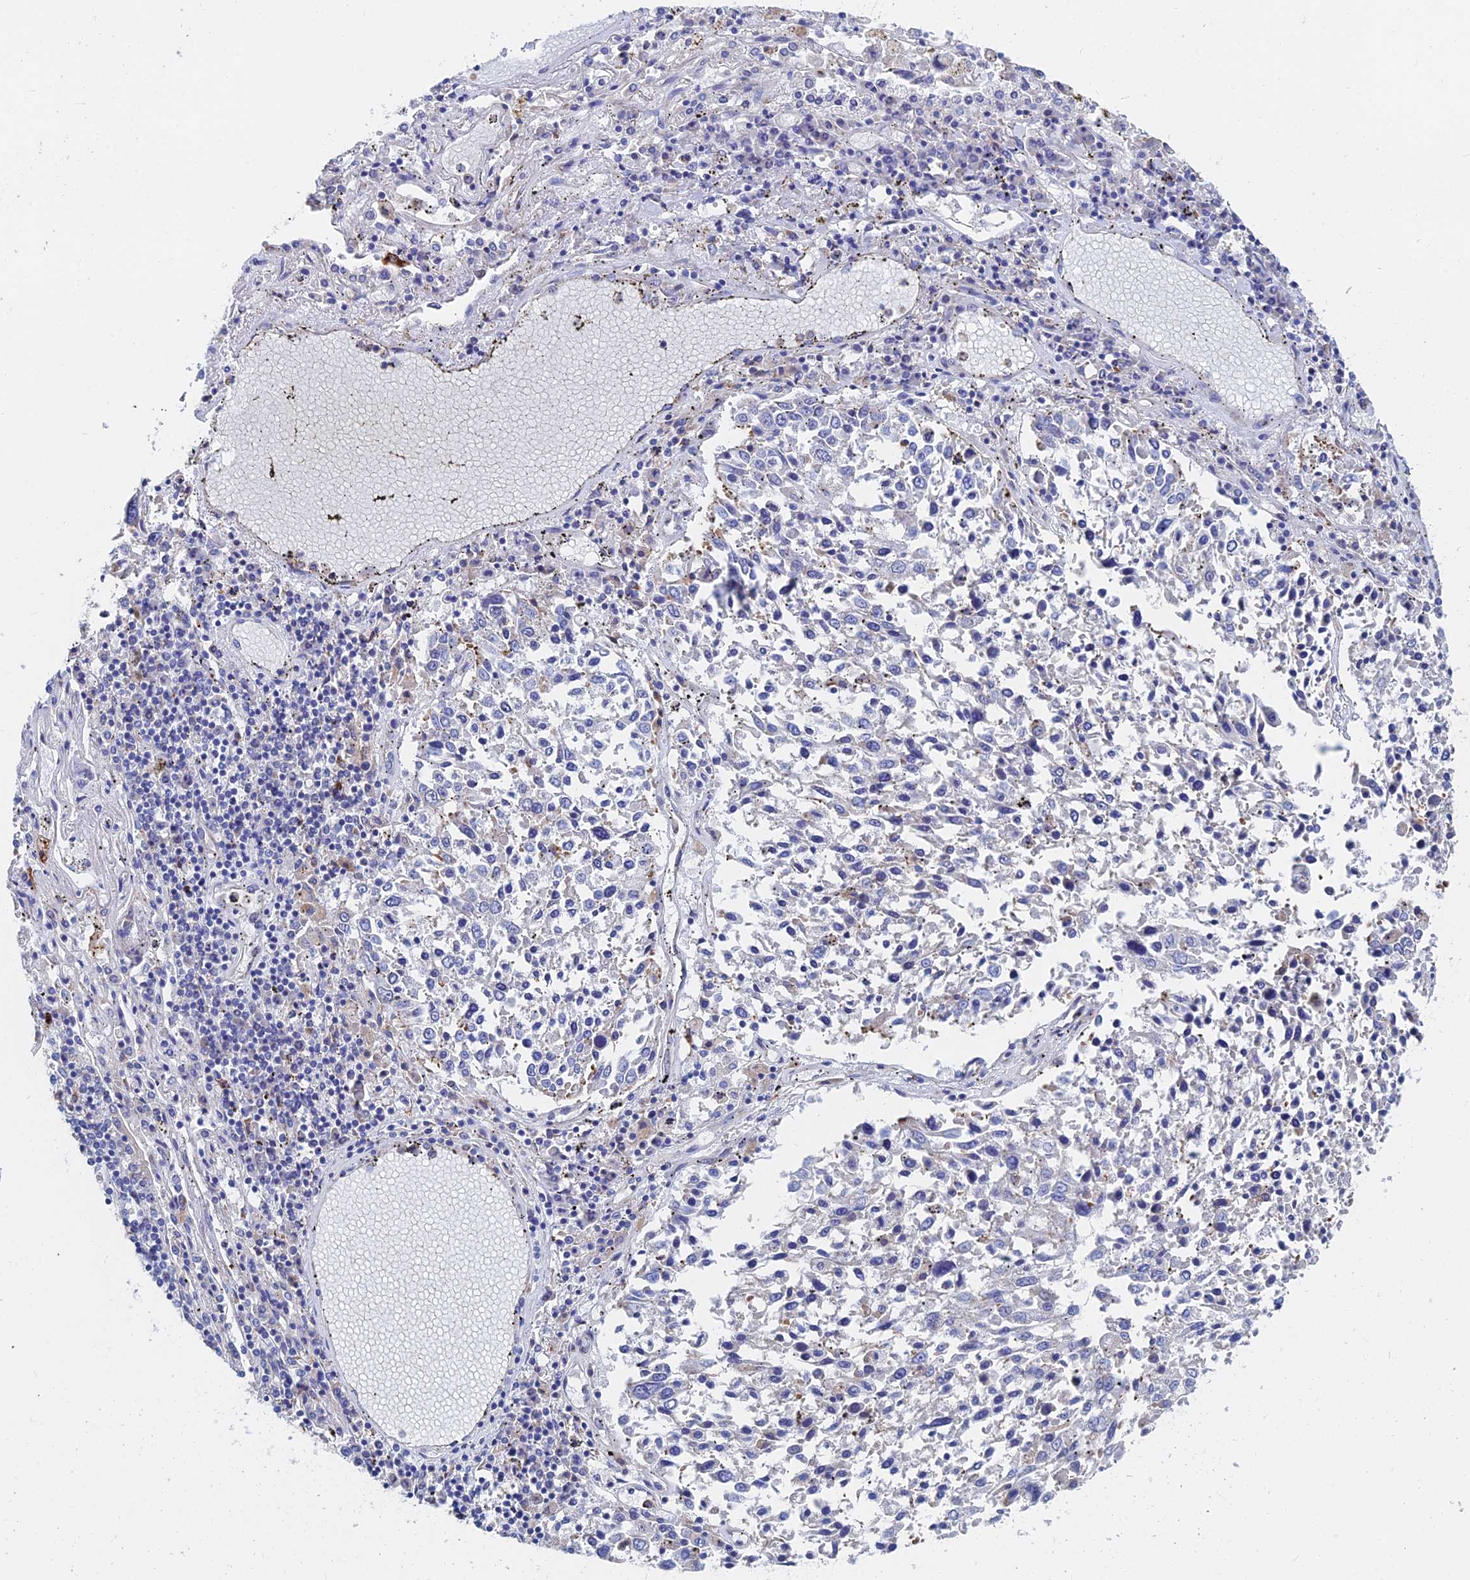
{"staining": {"intensity": "negative", "quantity": "none", "location": "none"}, "tissue": "lung cancer", "cell_type": "Tumor cells", "image_type": "cancer", "snomed": [{"axis": "morphology", "description": "Squamous cell carcinoma, NOS"}, {"axis": "topography", "description": "Lung"}], "caption": "Lung squamous cell carcinoma was stained to show a protein in brown. There is no significant staining in tumor cells. (Immunohistochemistry, brightfield microscopy, high magnification).", "gene": "SPNS1", "patient": {"sex": "male", "age": 65}}